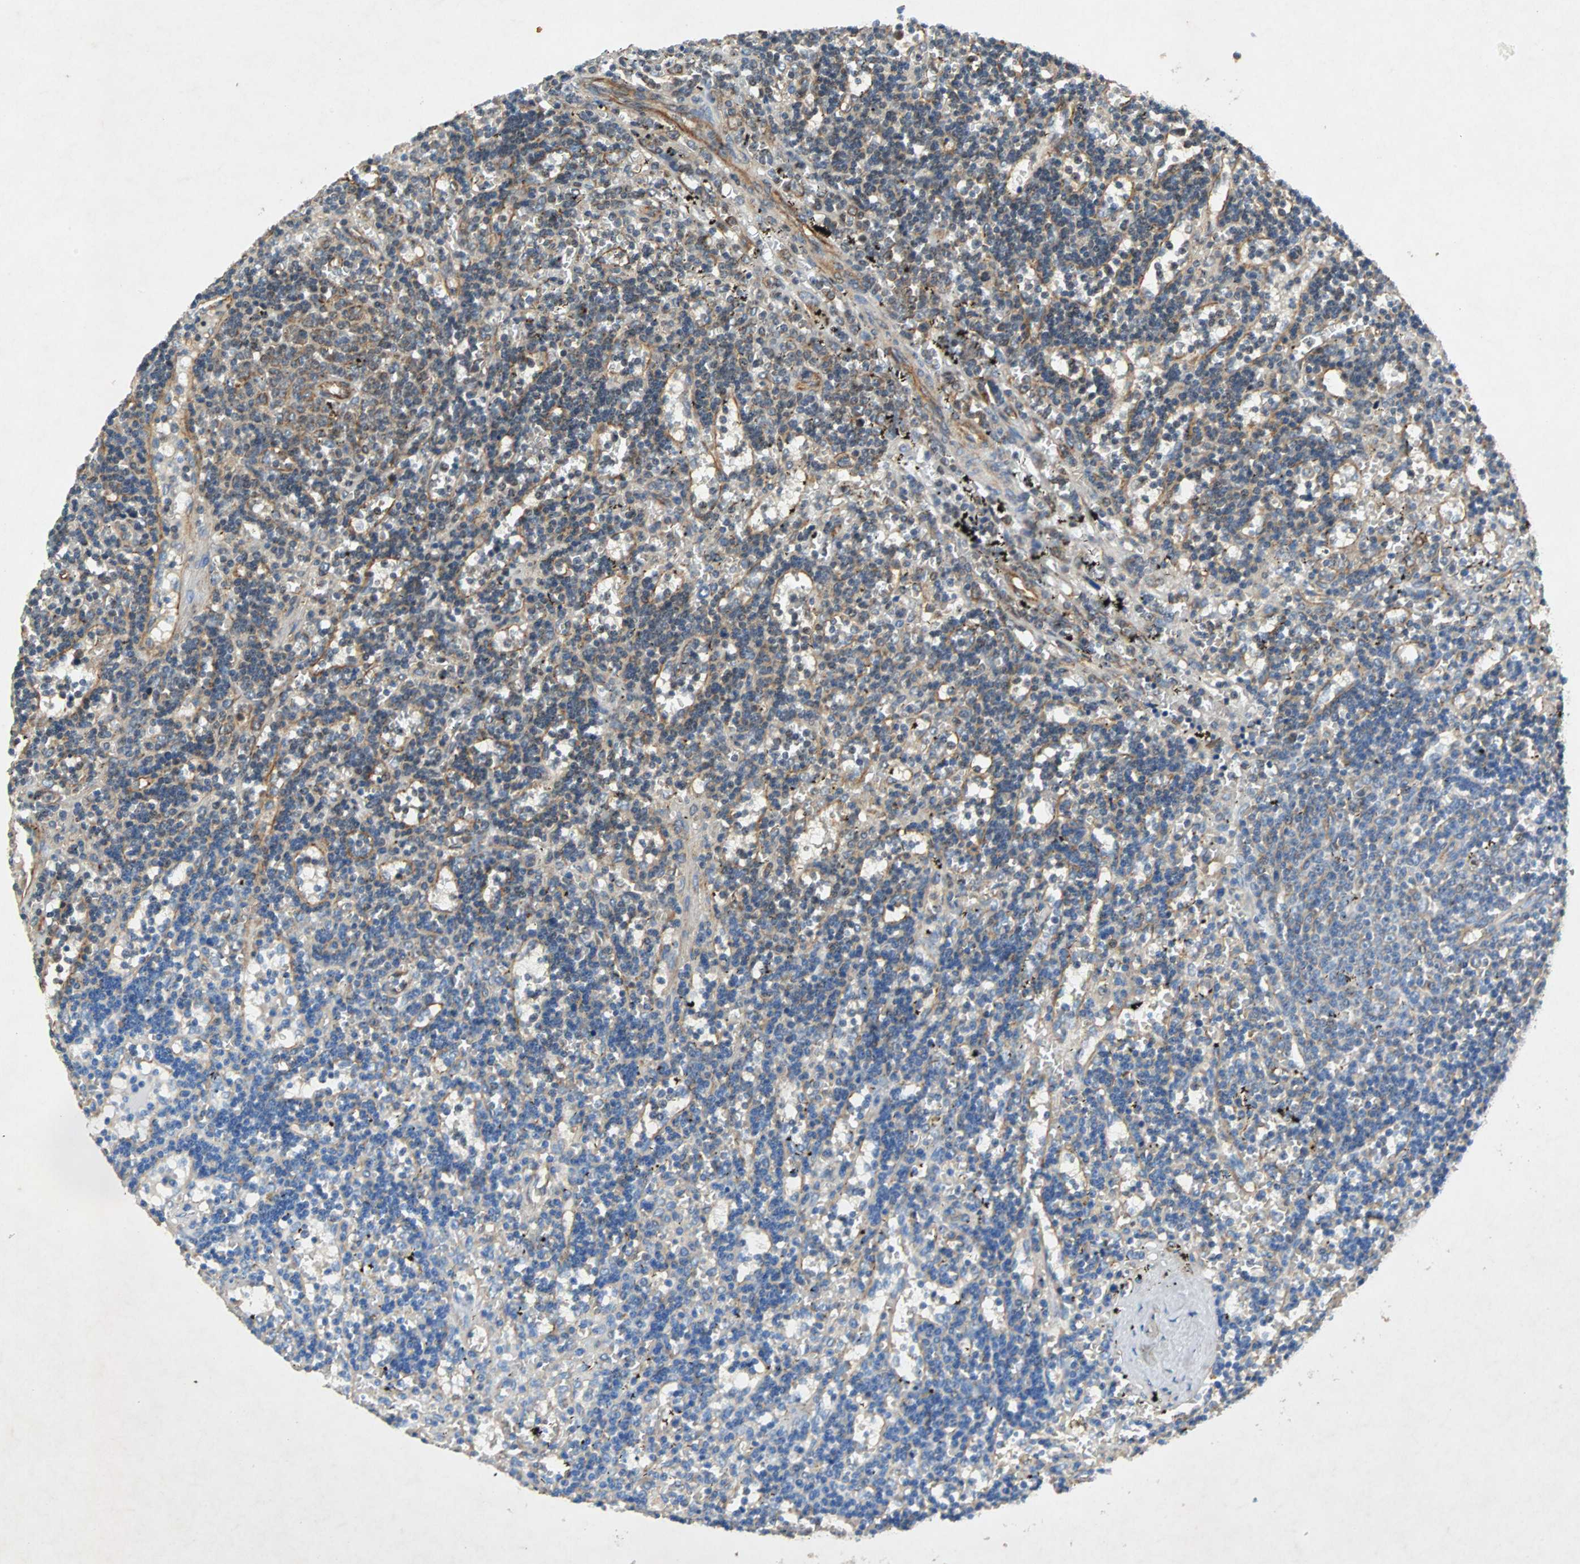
{"staining": {"intensity": "strong", "quantity": "25%-75%", "location": "cytoplasmic/membranous"}, "tissue": "lymphoma", "cell_type": "Tumor cells", "image_type": "cancer", "snomed": [{"axis": "morphology", "description": "Malignant lymphoma, non-Hodgkin's type, Low grade"}, {"axis": "topography", "description": "Spleen"}], "caption": "Brown immunohistochemical staining in human malignant lymphoma, non-Hodgkin's type (low-grade) exhibits strong cytoplasmic/membranous expression in approximately 25%-75% of tumor cells.", "gene": "TUBA4A", "patient": {"sex": "male", "age": 60}}